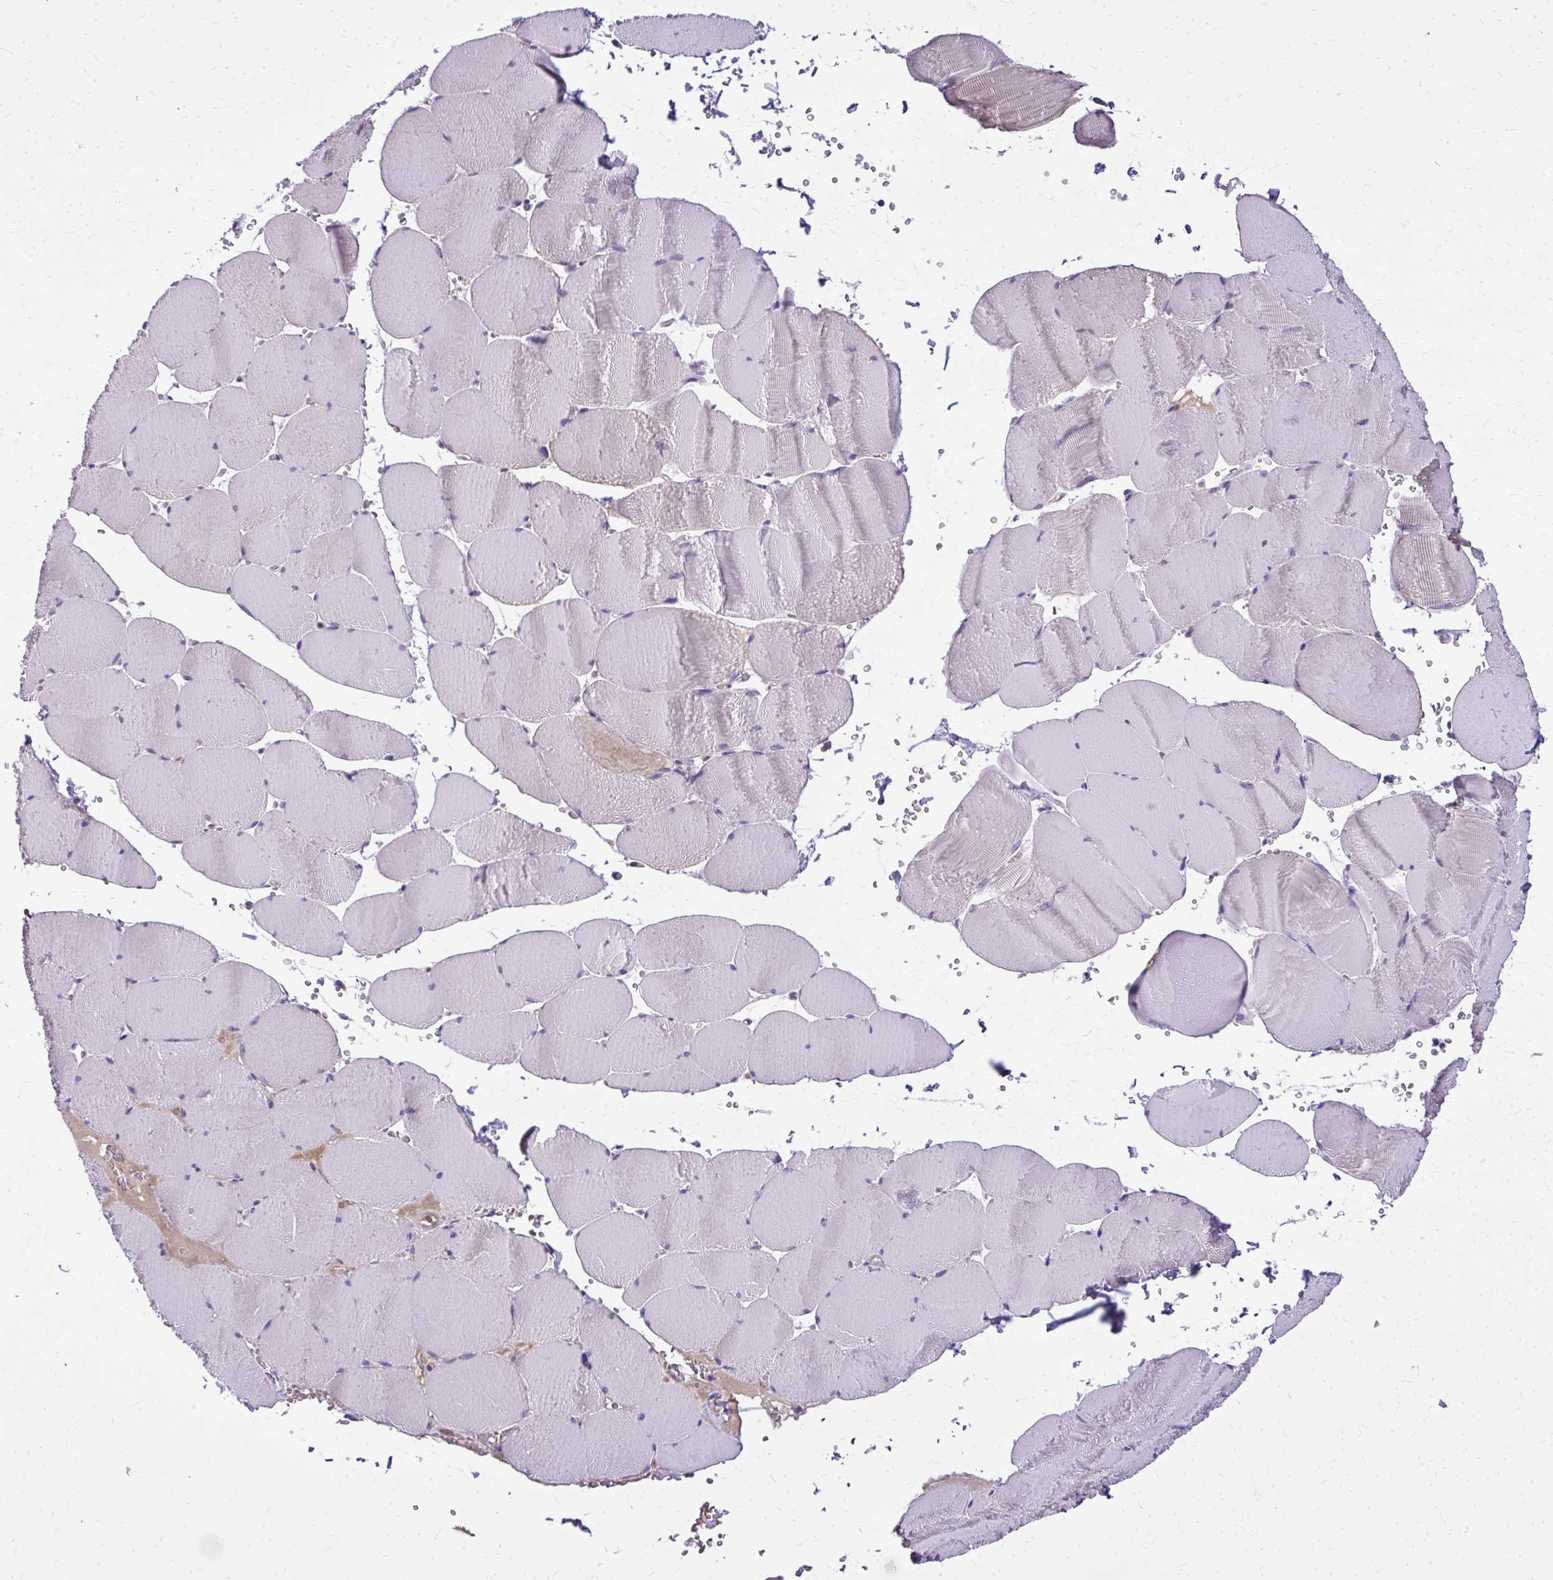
{"staining": {"intensity": "negative", "quantity": "none", "location": "none"}, "tissue": "skeletal muscle", "cell_type": "Myocytes", "image_type": "normal", "snomed": [{"axis": "morphology", "description": "Normal tissue, NOS"}, {"axis": "topography", "description": "Skeletal muscle"}, {"axis": "topography", "description": "Head-Neck"}], "caption": "Skeletal muscle stained for a protein using immunohistochemistry (IHC) shows no positivity myocytes.", "gene": "RUNDC3B", "patient": {"sex": "male", "age": 66}}